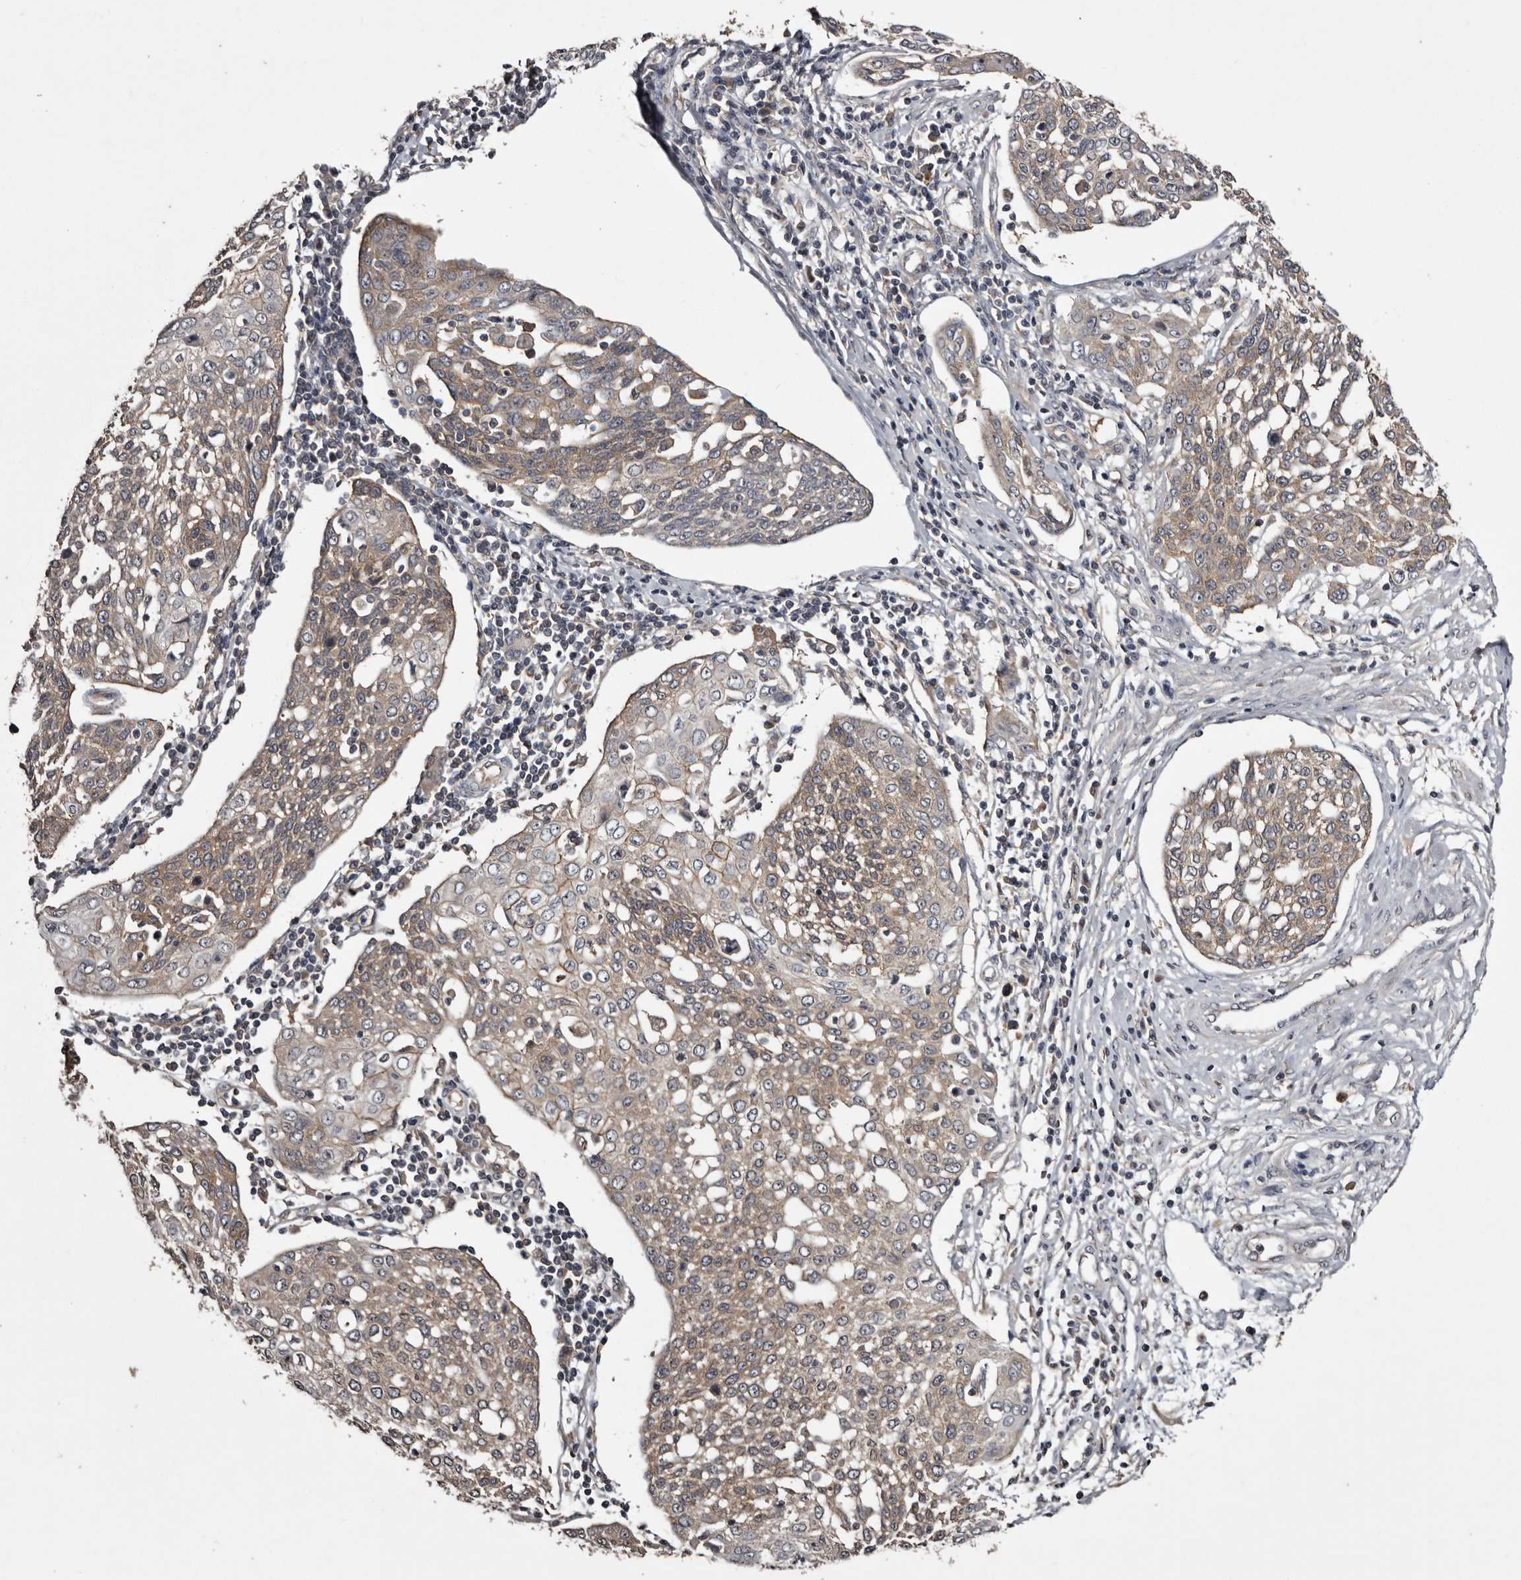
{"staining": {"intensity": "weak", "quantity": ">75%", "location": "cytoplasmic/membranous"}, "tissue": "cervical cancer", "cell_type": "Tumor cells", "image_type": "cancer", "snomed": [{"axis": "morphology", "description": "Squamous cell carcinoma, NOS"}, {"axis": "topography", "description": "Cervix"}], "caption": "Immunohistochemistry (DAB) staining of cervical squamous cell carcinoma displays weak cytoplasmic/membranous protein staining in about >75% of tumor cells.", "gene": "DARS1", "patient": {"sex": "female", "age": 34}}